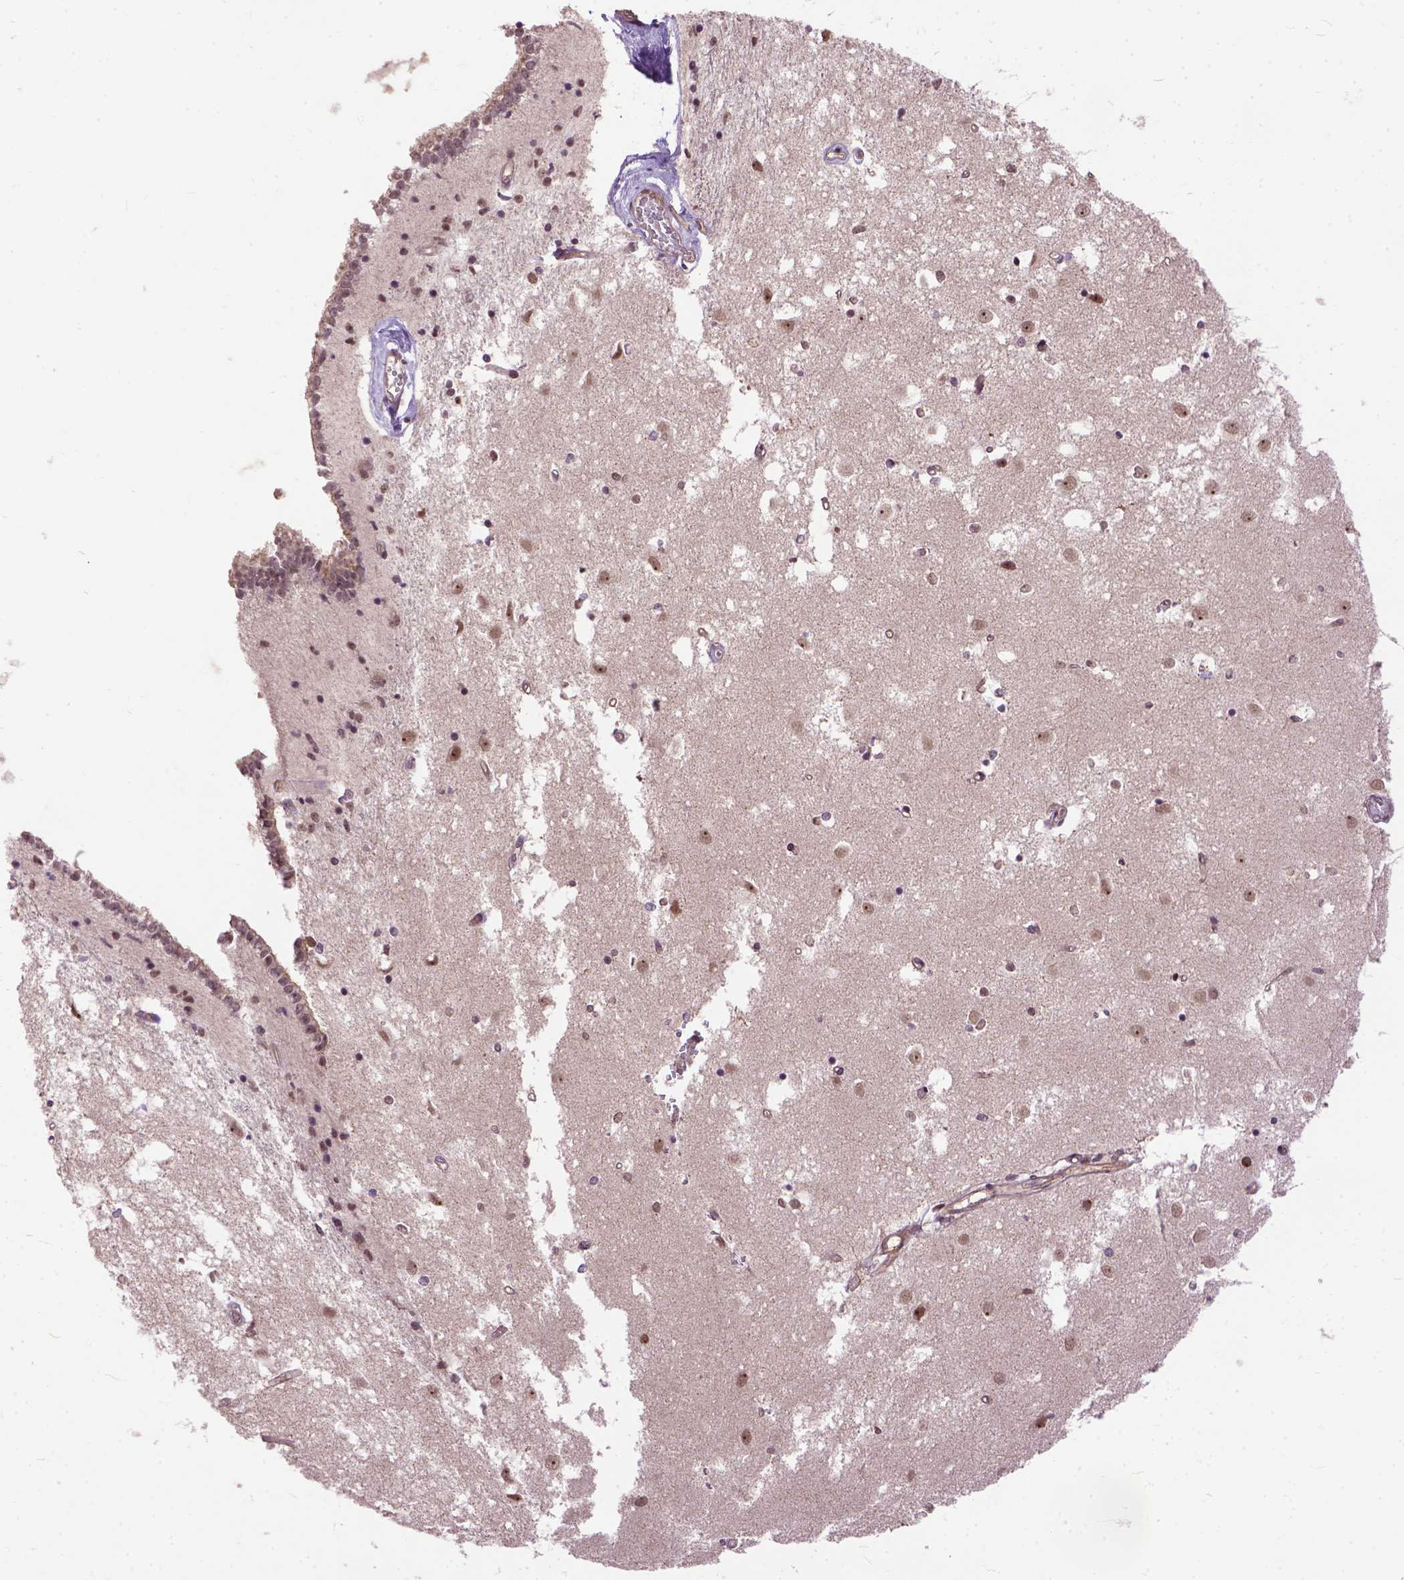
{"staining": {"intensity": "moderate", "quantity": ">75%", "location": "nuclear"}, "tissue": "caudate", "cell_type": "Glial cells", "image_type": "normal", "snomed": [{"axis": "morphology", "description": "Normal tissue, NOS"}, {"axis": "topography", "description": "Lateral ventricle wall"}], "caption": "Glial cells show medium levels of moderate nuclear positivity in about >75% of cells in normal caudate.", "gene": "ZNF630", "patient": {"sex": "male", "age": 54}}